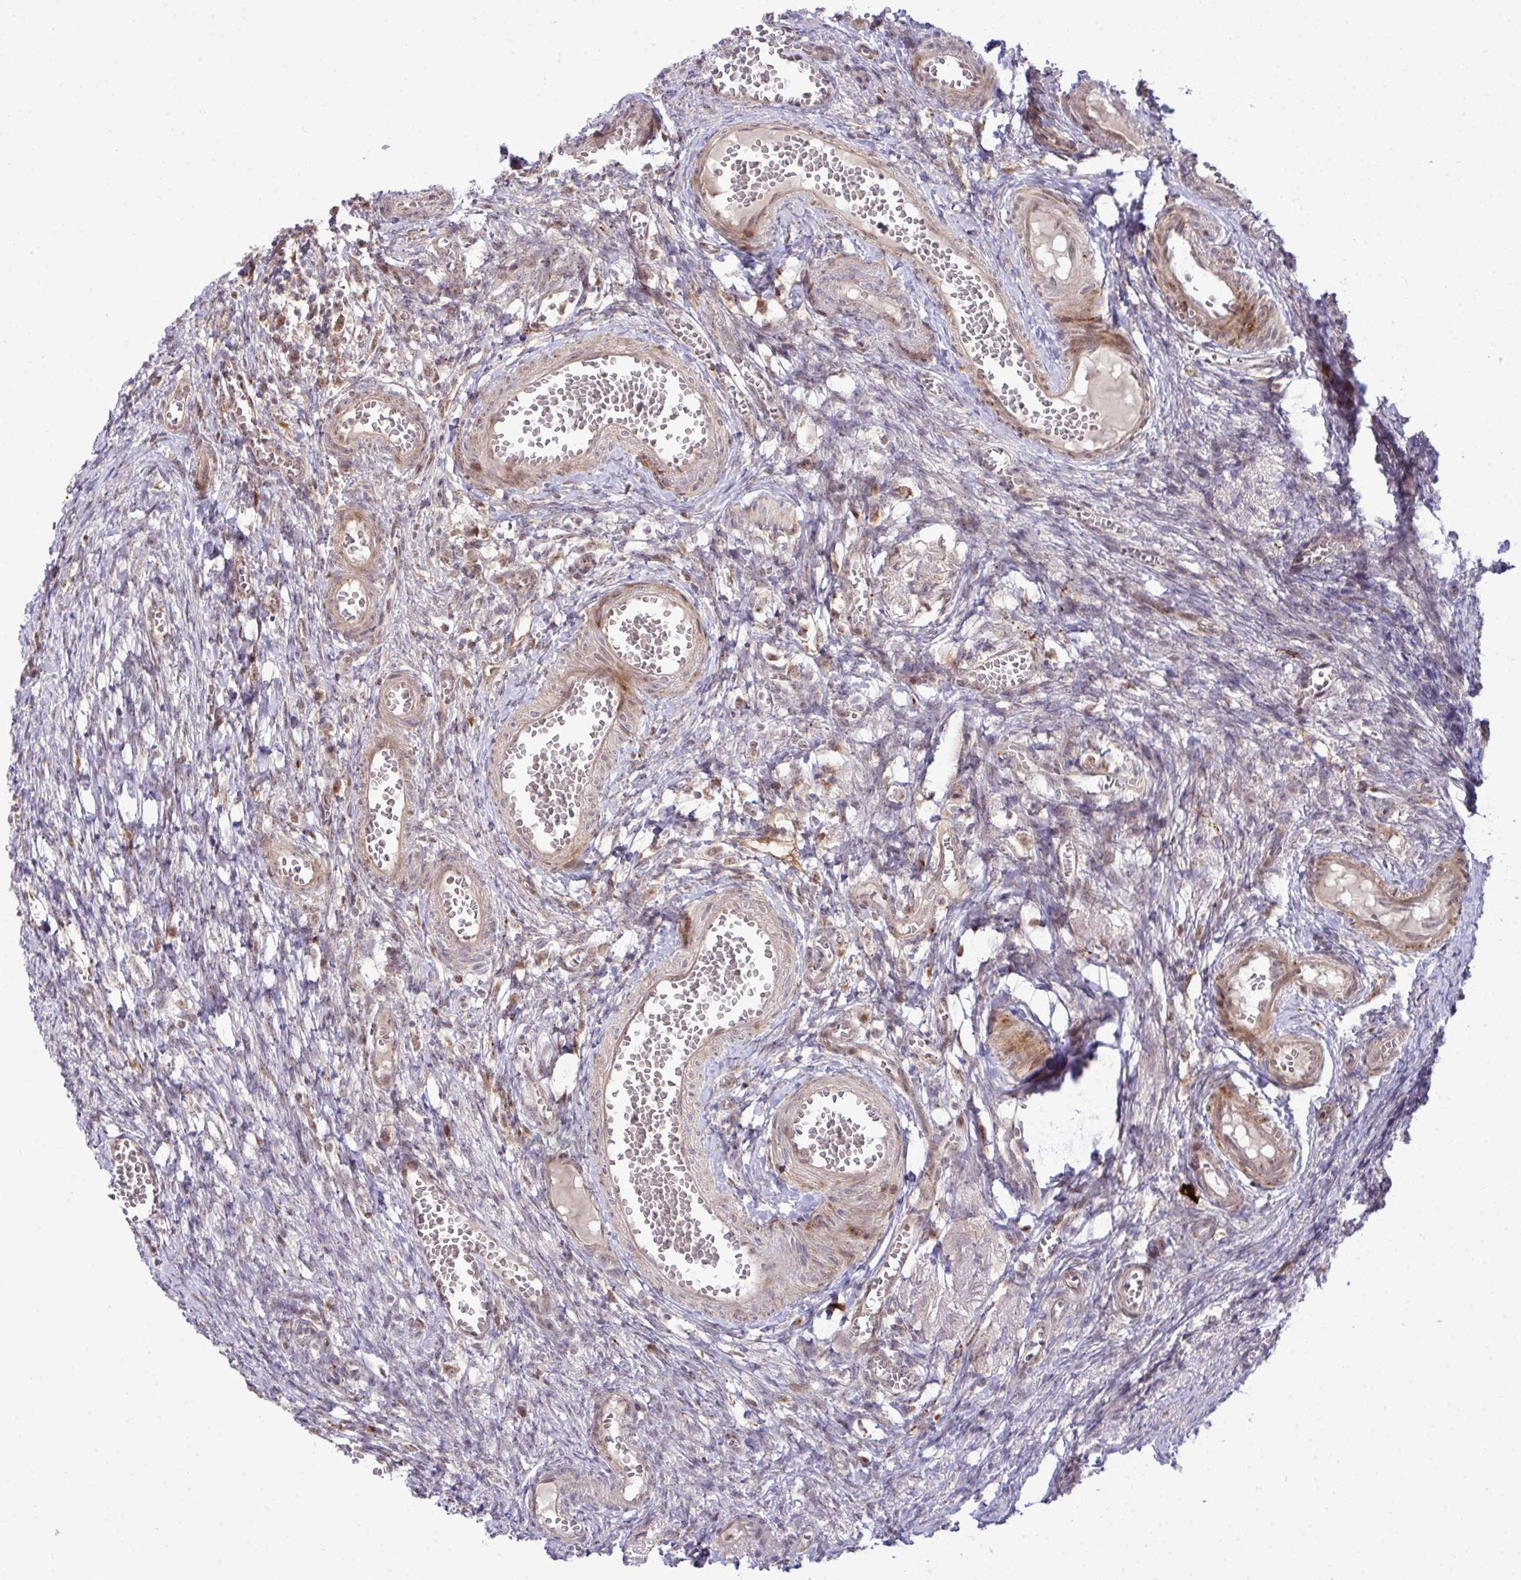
{"staining": {"intensity": "negative", "quantity": "none", "location": "none"}, "tissue": "ovary", "cell_type": "Ovarian stroma cells", "image_type": "normal", "snomed": [{"axis": "morphology", "description": "Normal tissue, NOS"}, {"axis": "topography", "description": "Ovary"}], "caption": "The micrograph reveals no staining of ovarian stroma cells in unremarkable ovary.", "gene": "TRIM44", "patient": {"sex": "female", "age": 41}}